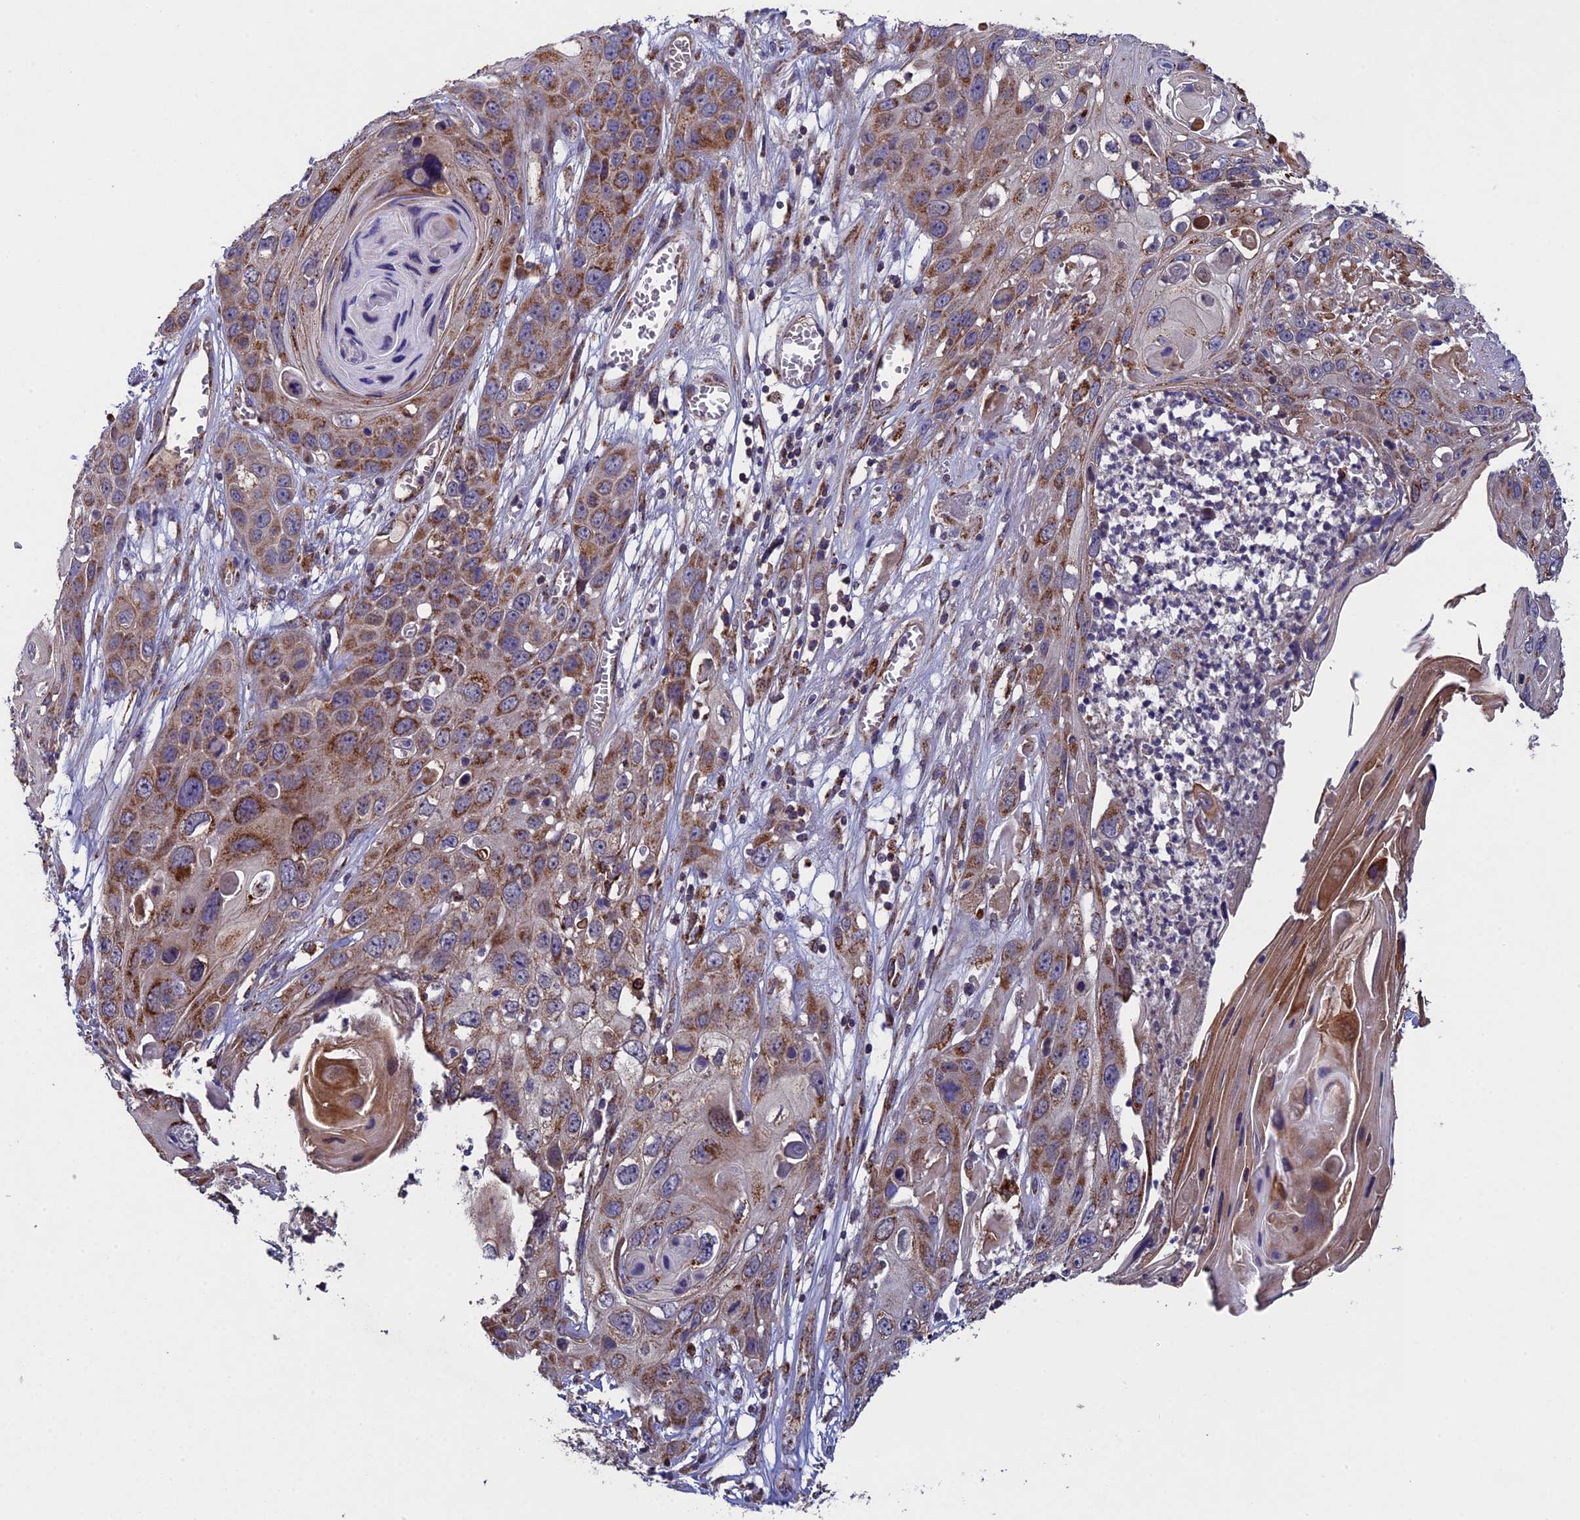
{"staining": {"intensity": "moderate", "quantity": ">75%", "location": "cytoplasmic/membranous"}, "tissue": "skin cancer", "cell_type": "Tumor cells", "image_type": "cancer", "snomed": [{"axis": "morphology", "description": "Squamous cell carcinoma, NOS"}, {"axis": "topography", "description": "Skin"}], "caption": "This photomicrograph demonstrates skin cancer stained with immunohistochemistry to label a protein in brown. The cytoplasmic/membranous of tumor cells show moderate positivity for the protein. Nuclei are counter-stained blue.", "gene": "RNF17", "patient": {"sex": "male", "age": 55}}